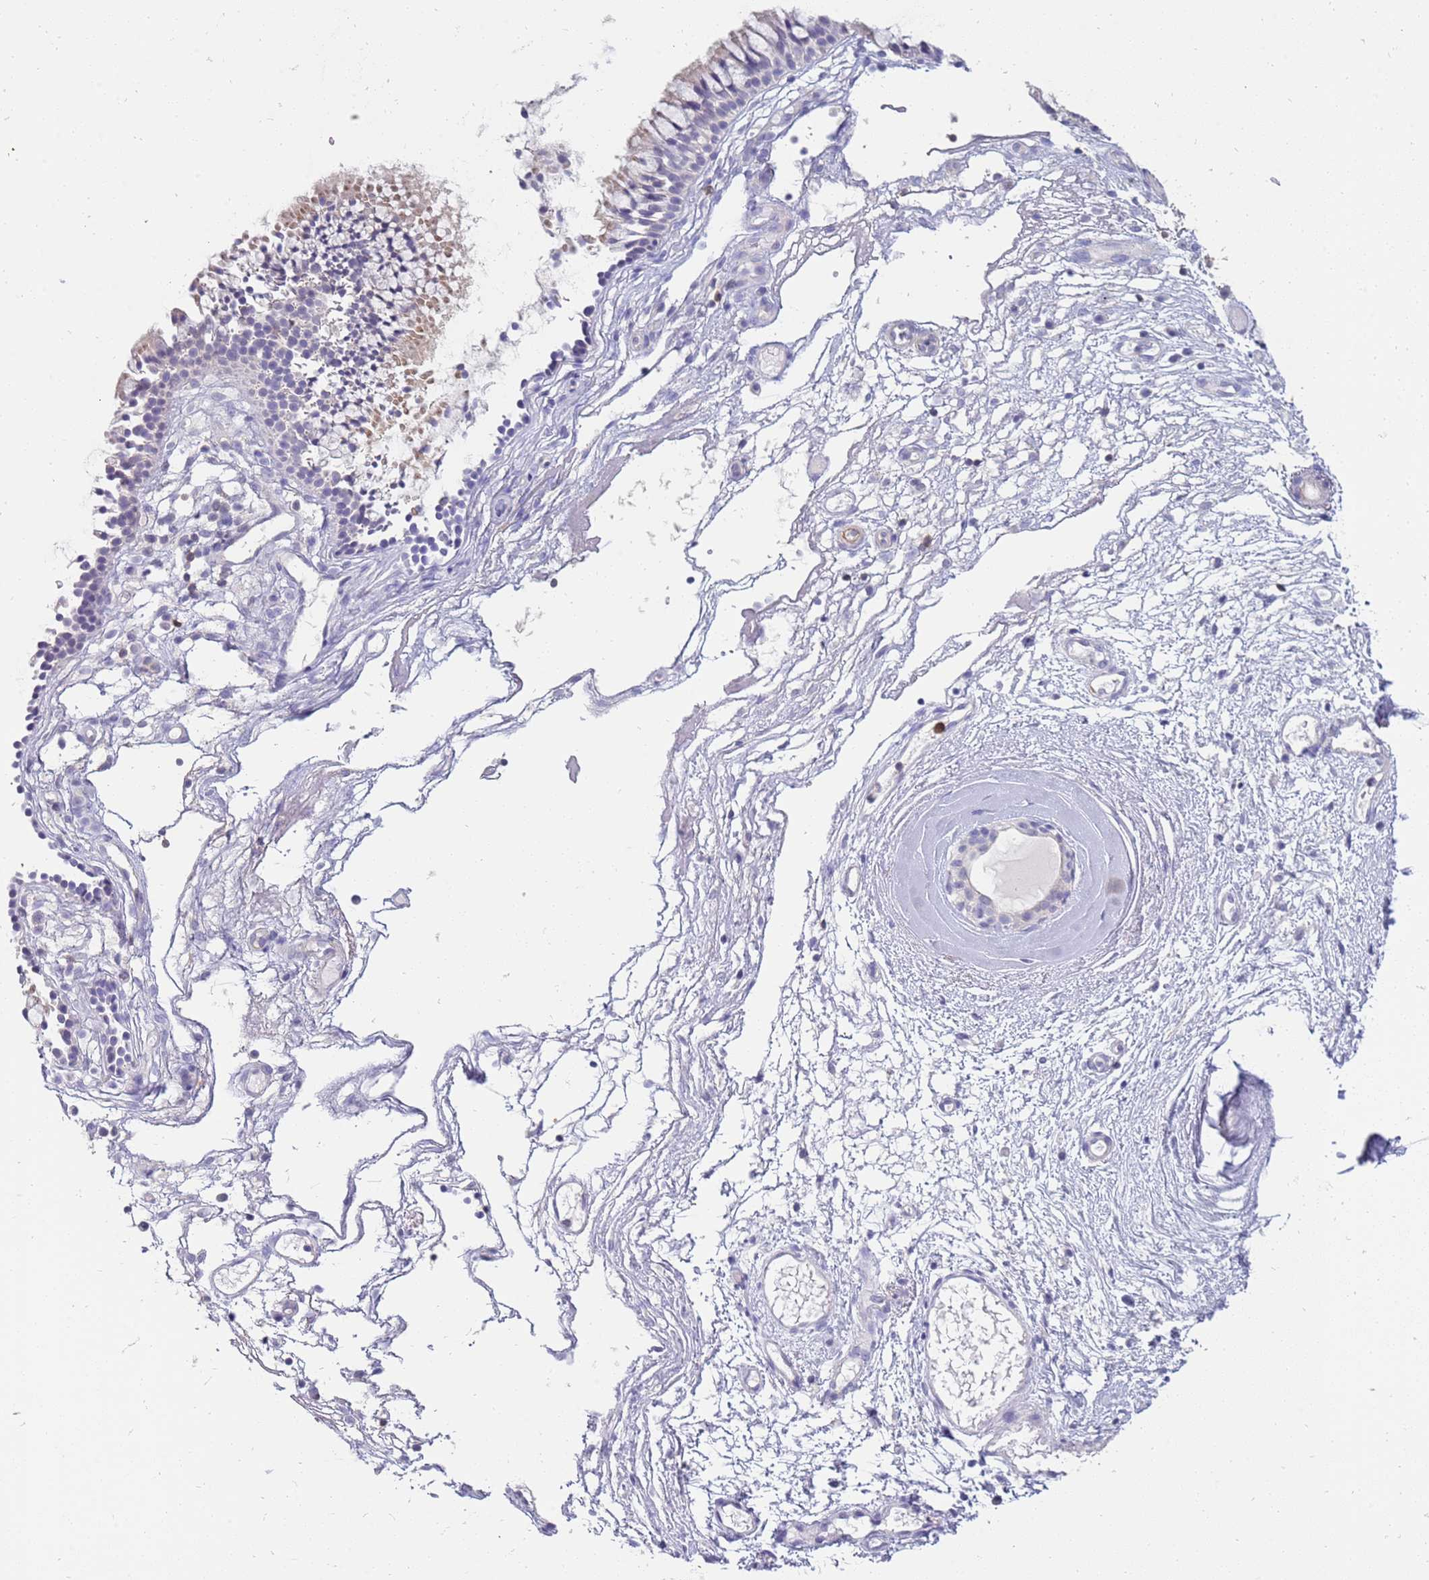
{"staining": {"intensity": "weak", "quantity": "<25%", "location": "cytoplasmic/membranous"}, "tissue": "nasopharynx", "cell_type": "Respiratory epithelial cells", "image_type": "normal", "snomed": [{"axis": "morphology", "description": "Normal tissue, NOS"}, {"axis": "topography", "description": "Nasopharynx"}], "caption": "Immunohistochemistry (IHC) histopathology image of normal human nasopharynx stained for a protein (brown), which exhibits no expression in respiratory epithelial cells. (DAB immunohistochemistry, high magnification).", "gene": "STK25", "patient": {"sex": "male", "age": 82}}